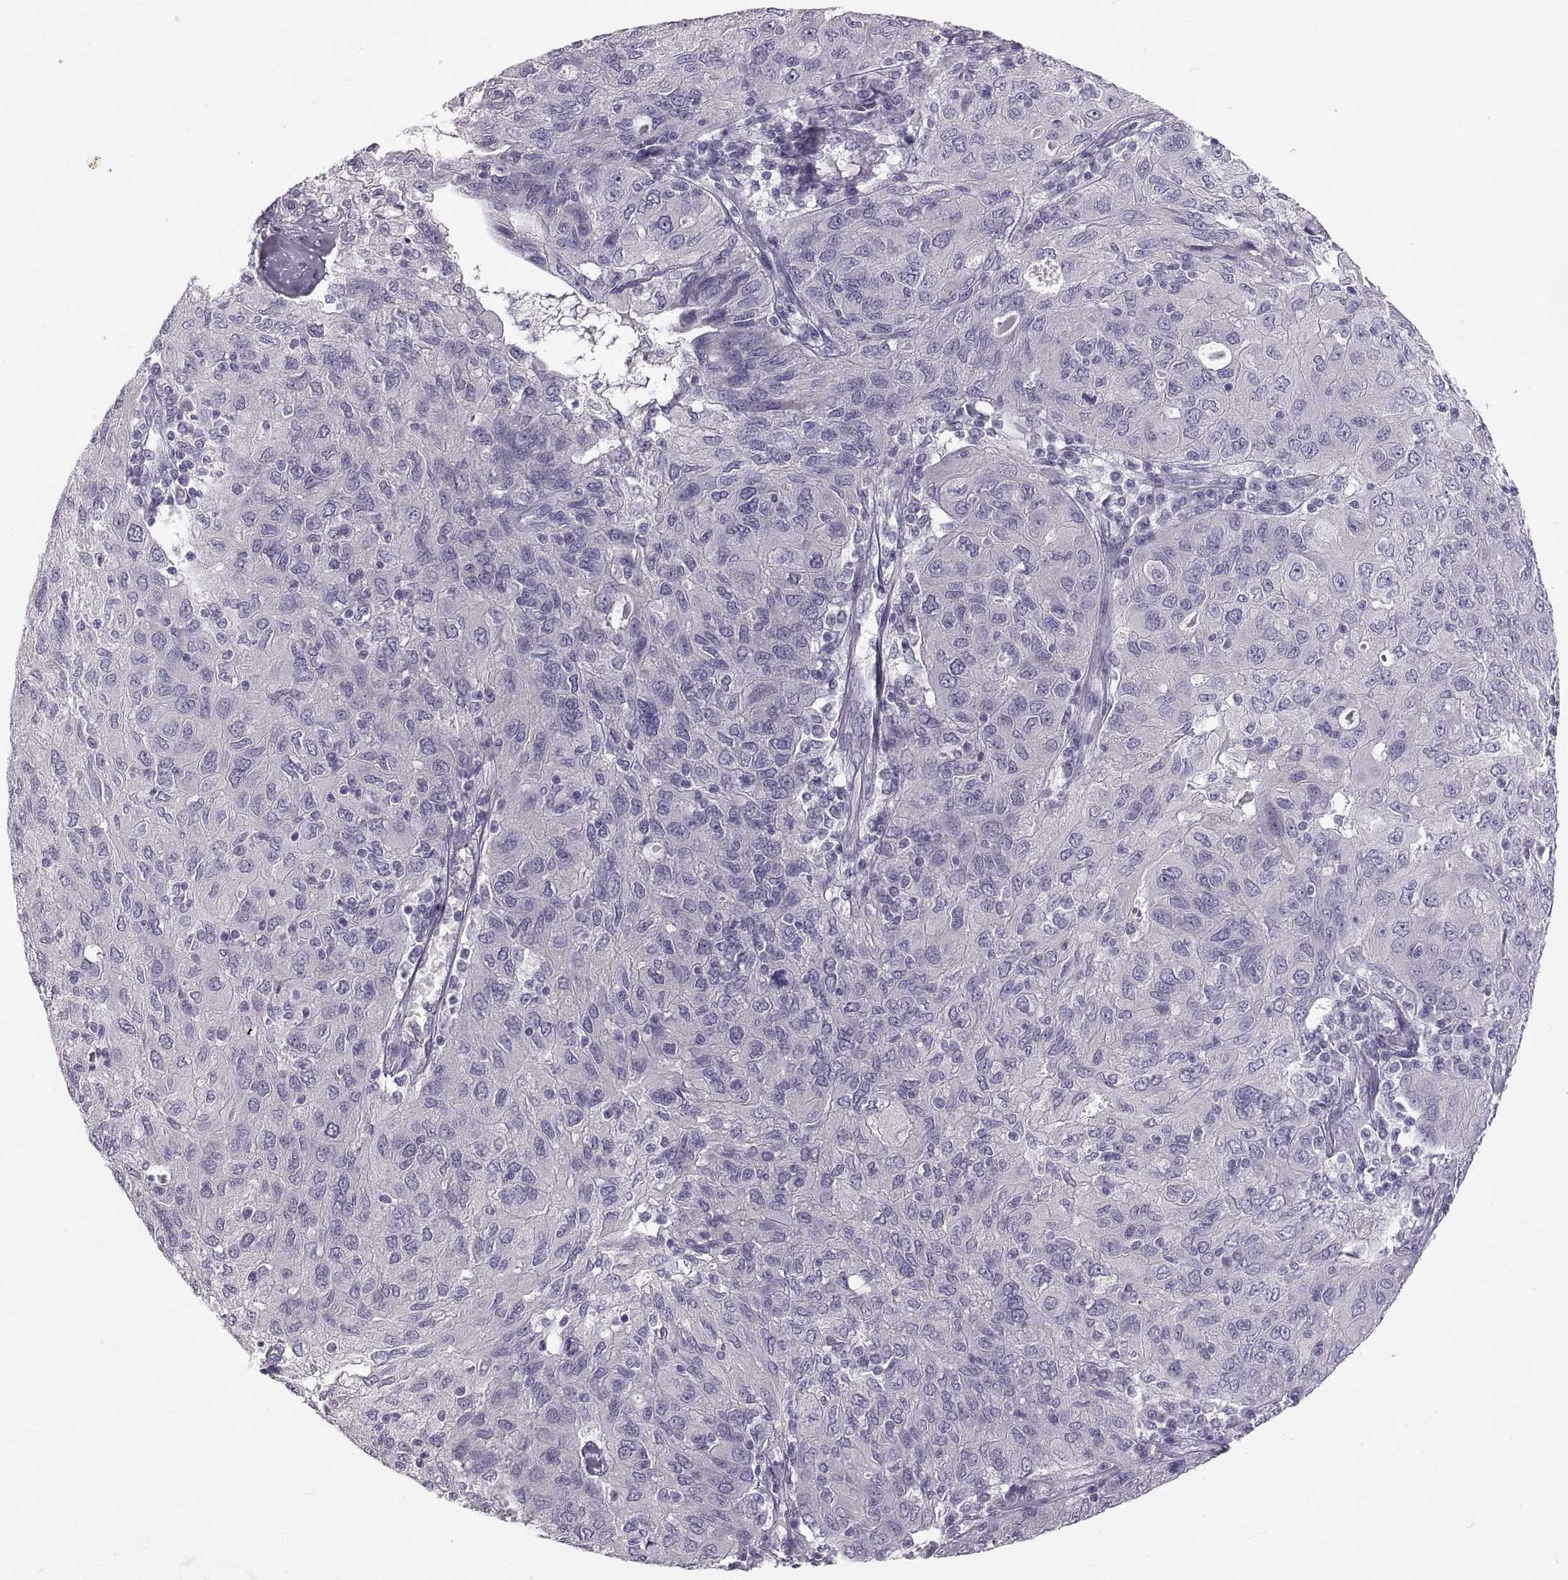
{"staining": {"intensity": "negative", "quantity": "none", "location": "none"}, "tissue": "ovarian cancer", "cell_type": "Tumor cells", "image_type": "cancer", "snomed": [{"axis": "morphology", "description": "Carcinoma, endometroid"}, {"axis": "topography", "description": "Ovary"}], "caption": "Tumor cells show no significant positivity in ovarian endometroid carcinoma. Brightfield microscopy of immunohistochemistry (IHC) stained with DAB (brown) and hematoxylin (blue), captured at high magnification.", "gene": "SPACDR", "patient": {"sex": "female", "age": 50}}